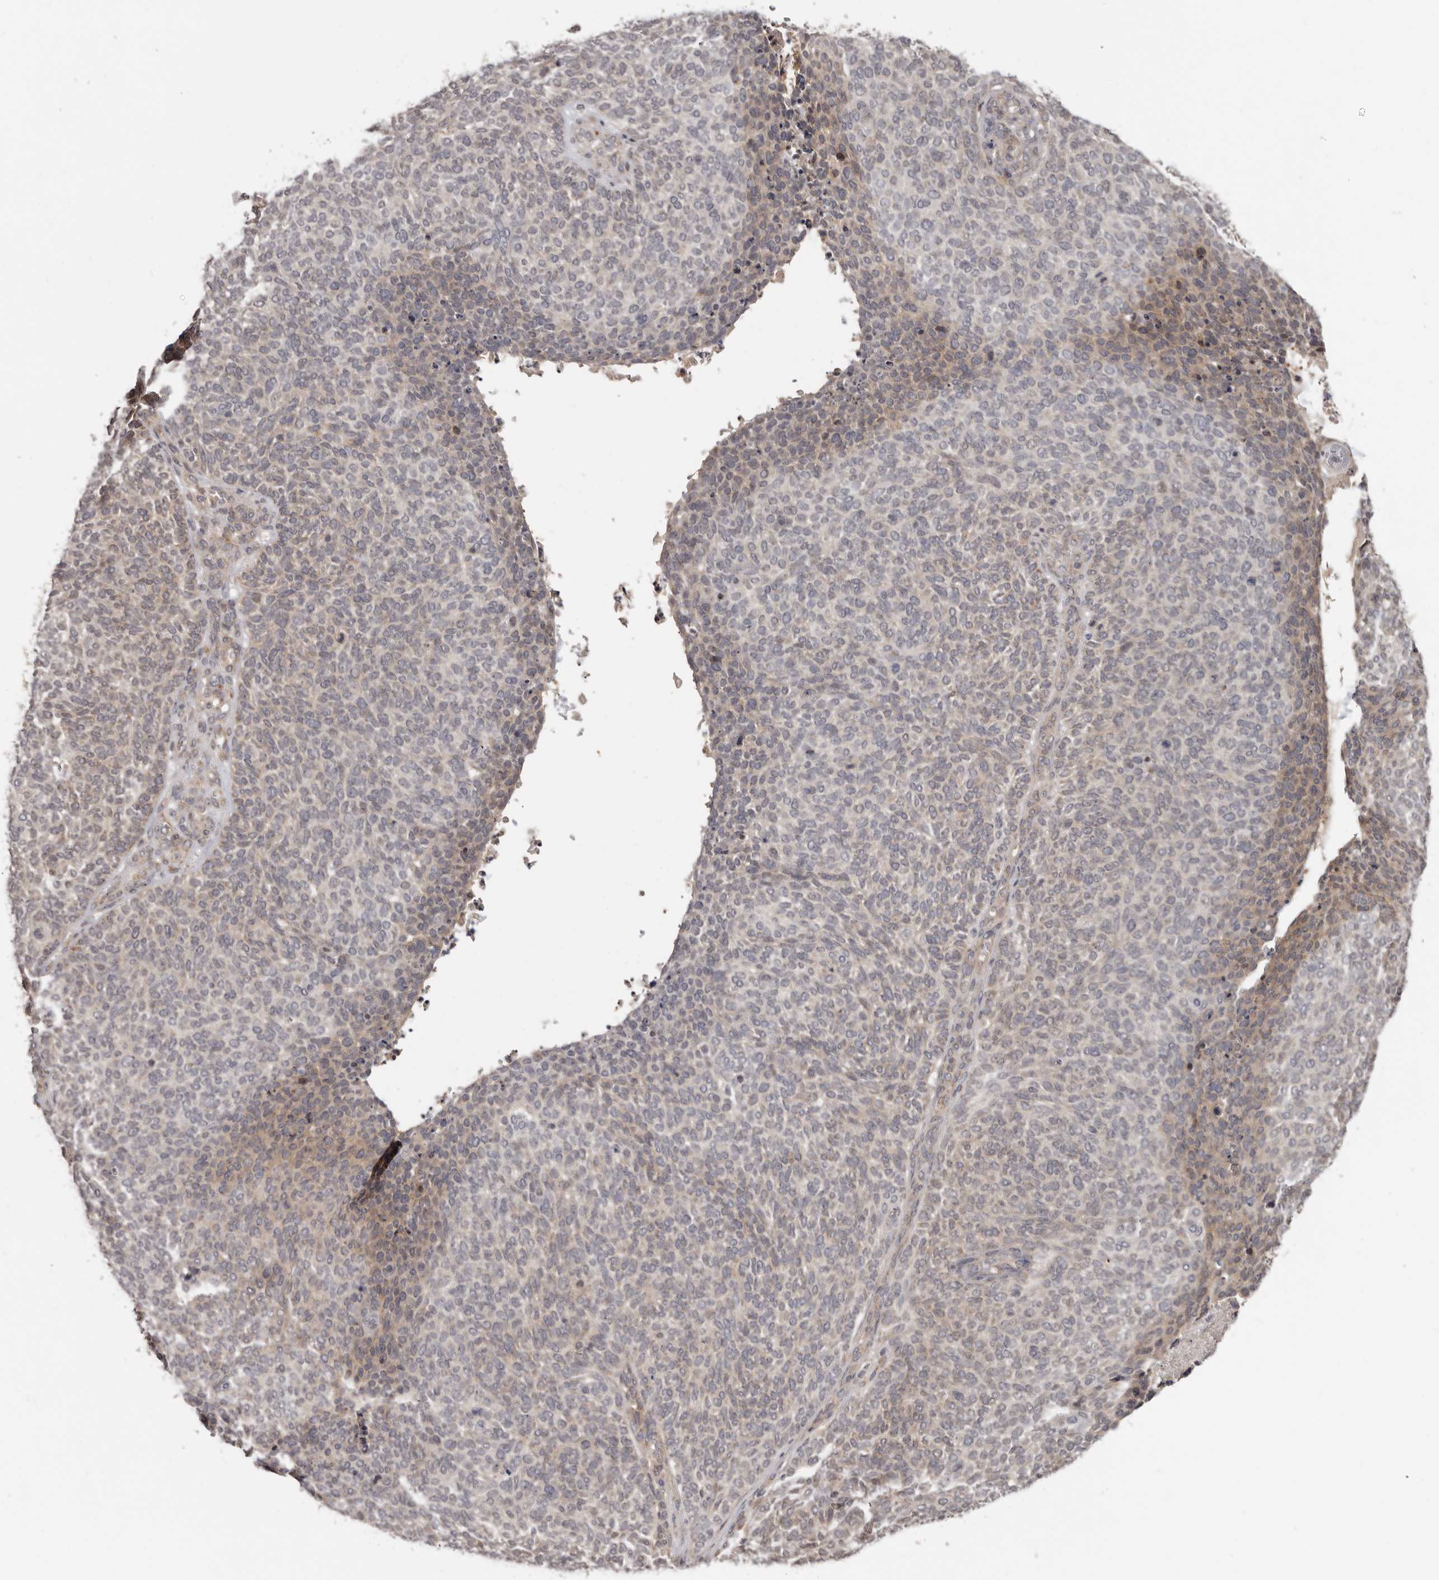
{"staining": {"intensity": "weak", "quantity": "25%-75%", "location": "cytoplasmic/membranous"}, "tissue": "skin cancer", "cell_type": "Tumor cells", "image_type": "cancer", "snomed": [{"axis": "morphology", "description": "Squamous cell carcinoma, NOS"}, {"axis": "topography", "description": "Skin"}], "caption": "The histopathology image exhibits staining of skin cancer (squamous cell carcinoma), revealing weak cytoplasmic/membranous protein positivity (brown color) within tumor cells.", "gene": "BAD", "patient": {"sex": "female", "age": 90}}